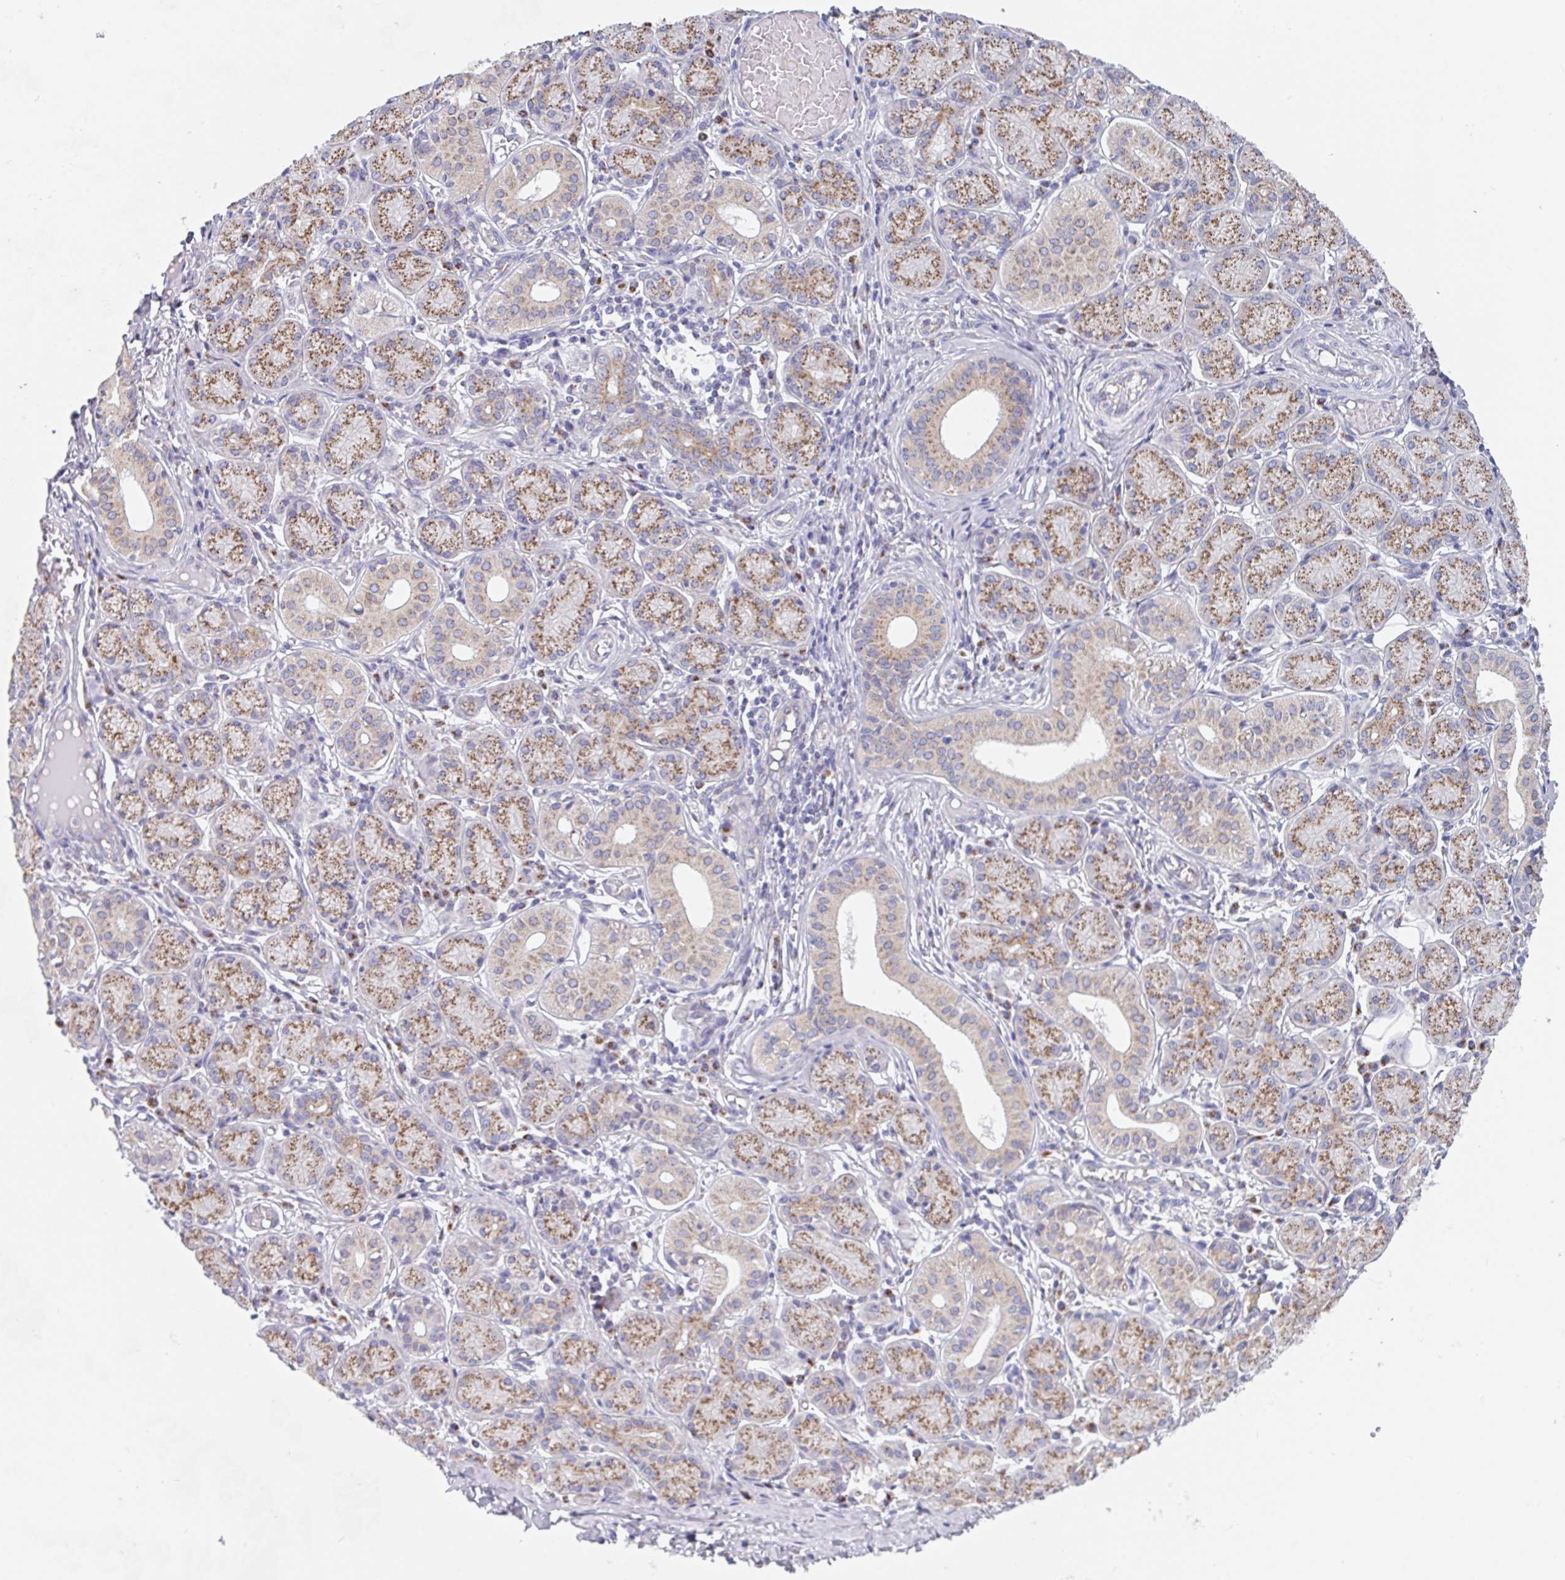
{"staining": {"intensity": "moderate", "quantity": ">75%", "location": "cytoplasmic/membranous"}, "tissue": "salivary gland", "cell_type": "Glandular cells", "image_type": "normal", "snomed": [{"axis": "morphology", "description": "Normal tissue, NOS"}, {"axis": "topography", "description": "Salivary gland"}], "caption": "IHC of unremarkable human salivary gland displays medium levels of moderate cytoplasmic/membranous positivity in about >75% of glandular cells.", "gene": "PROSER3", "patient": {"sex": "female", "age": 24}}